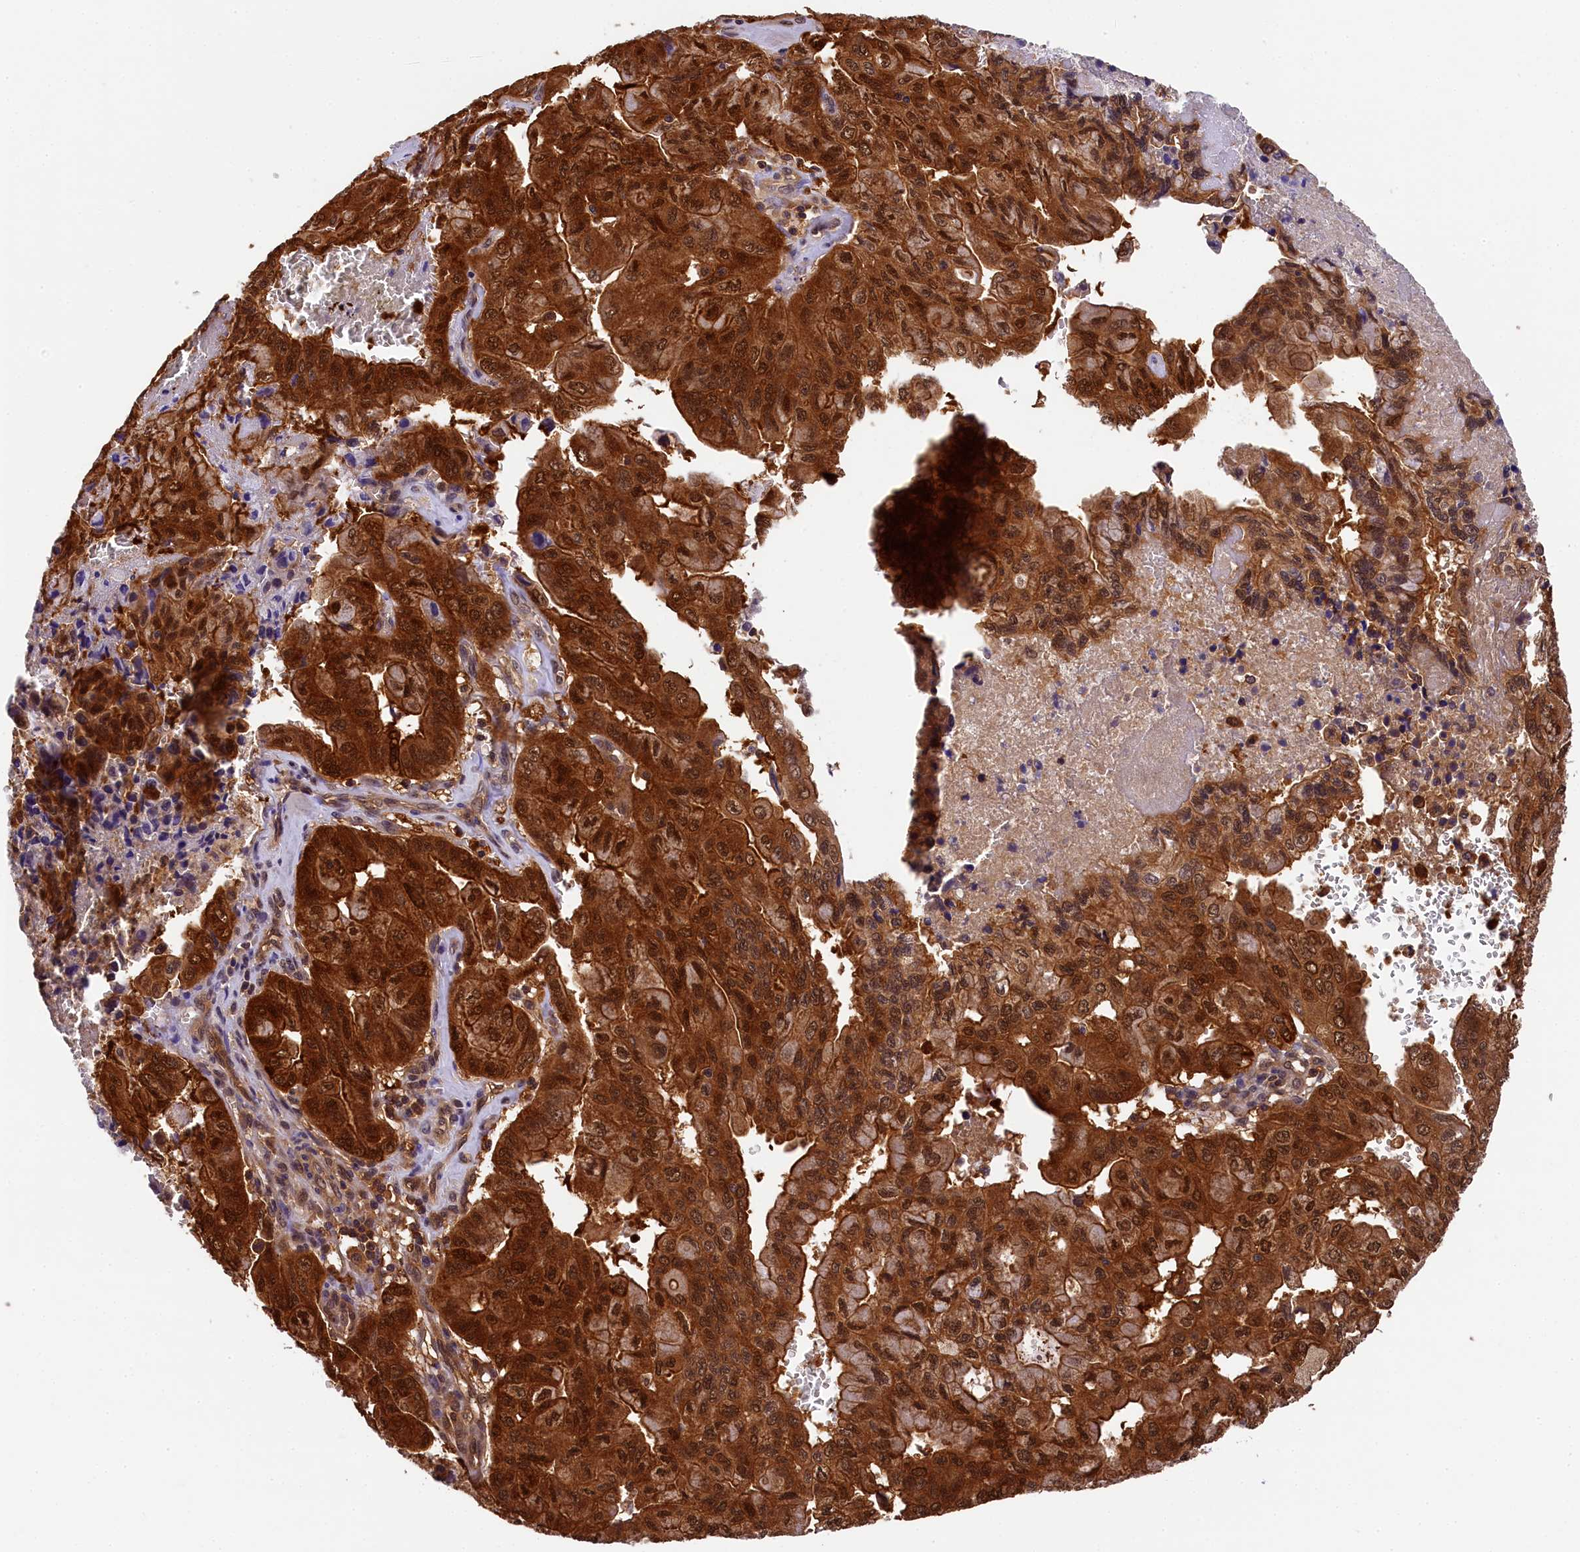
{"staining": {"intensity": "strong", "quantity": ">75%", "location": "cytoplasmic/membranous,nuclear"}, "tissue": "pancreatic cancer", "cell_type": "Tumor cells", "image_type": "cancer", "snomed": [{"axis": "morphology", "description": "Adenocarcinoma, NOS"}, {"axis": "topography", "description": "Pancreas"}], "caption": "IHC micrograph of neoplastic tissue: human pancreatic cancer (adenocarcinoma) stained using immunohistochemistry displays high levels of strong protein expression localized specifically in the cytoplasmic/membranous and nuclear of tumor cells, appearing as a cytoplasmic/membranous and nuclear brown color.", "gene": "EIF6", "patient": {"sex": "male", "age": 51}}